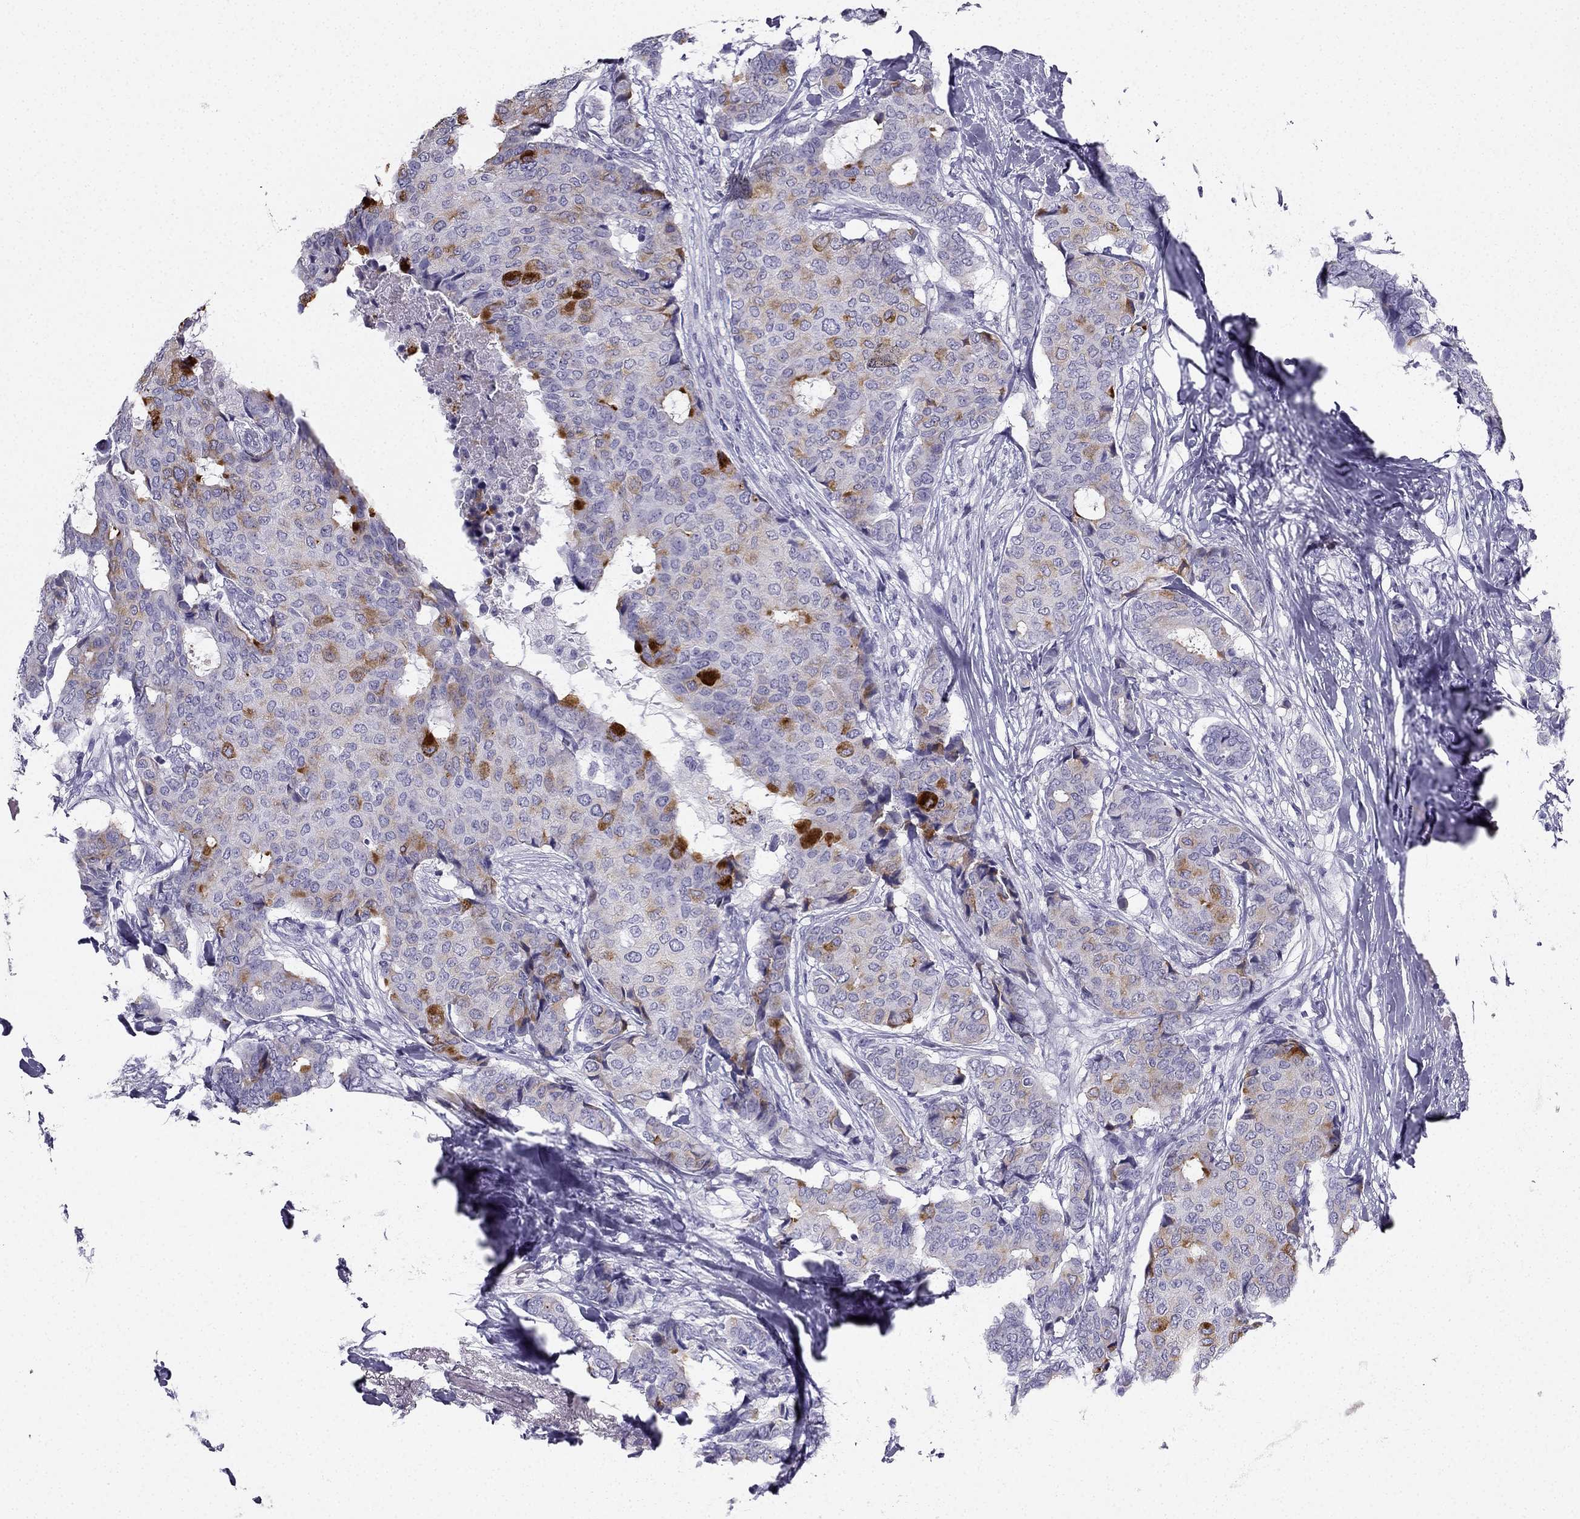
{"staining": {"intensity": "moderate", "quantity": "<25%", "location": "cytoplasmic/membranous"}, "tissue": "breast cancer", "cell_type": "Tumor cells", "image_type": "cancer", "snomed": [{"axis": "morphology", "description": "Duct carcinoma"}, {"axis": "topography", "description": "Breast"}], "caption": "Tumor cells exhibit moderate cytoplasmic/membranous positivity in about <25% of cells in breast cancer (intraductal carcinoma). (brown staining indicates protein expression, while blue staining denotes nuclei).", "gene": "TFF3", "patient": {"sex": "female", "age": 75}}